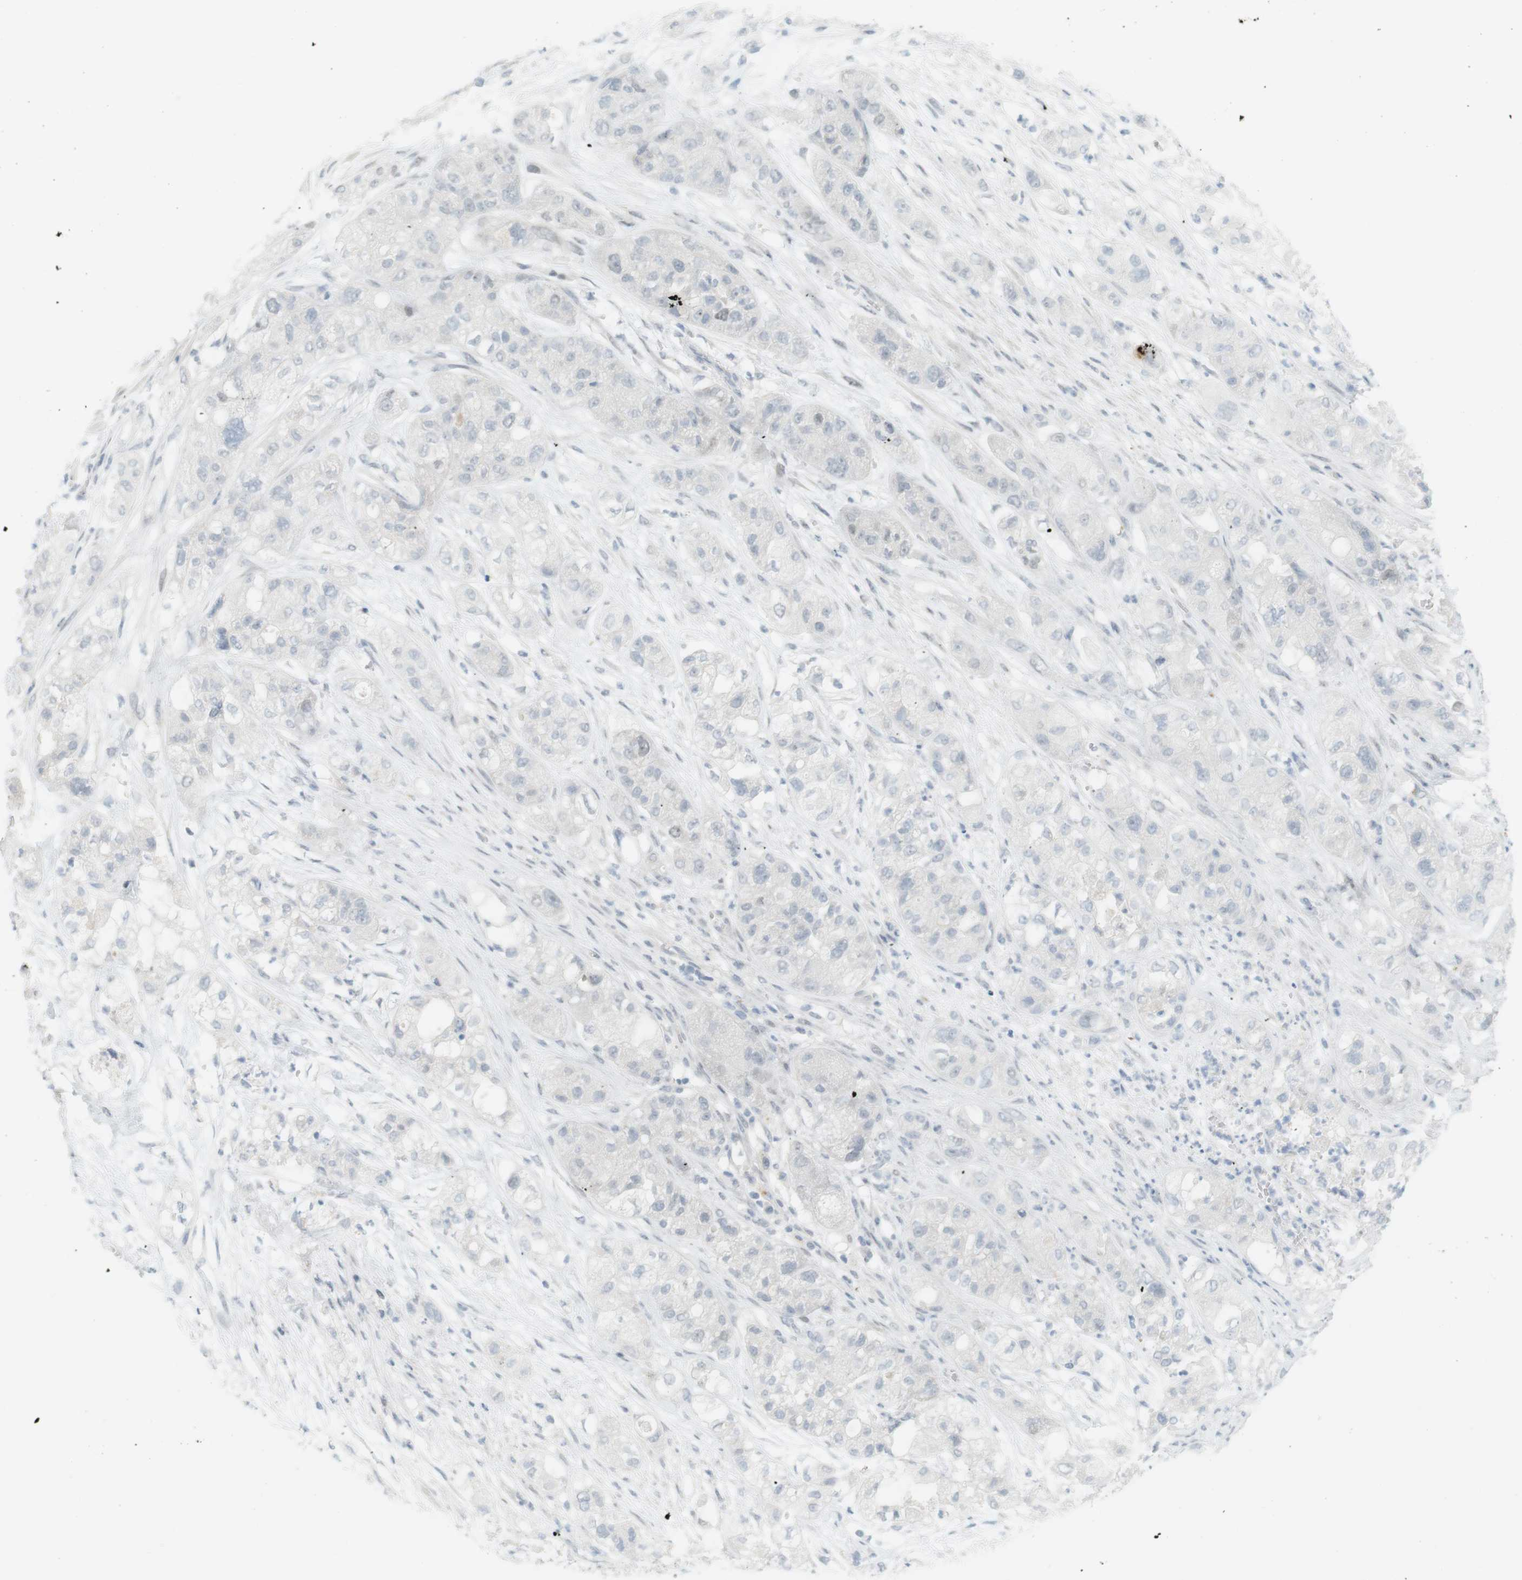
{"staining": {"intensity": "negative", "quantity": "none", "location": "none"}, "tissue": "pancreatic cancer", "cell_type": "Tumor cells", "image_type": "cancer", "snomed": [{"axis": "morphology", "description": "Adenocarcinoma, NOS"}, {"axis": "topography", "description": "Pancreas"}], "caption": "Immunohistochemistry (IHC) of human pancreatic cancer (adenocarcinoma) displays no staining in tumor cells.", "gene": "DMC1", "patient": {"sex": "female", "age": 78}}